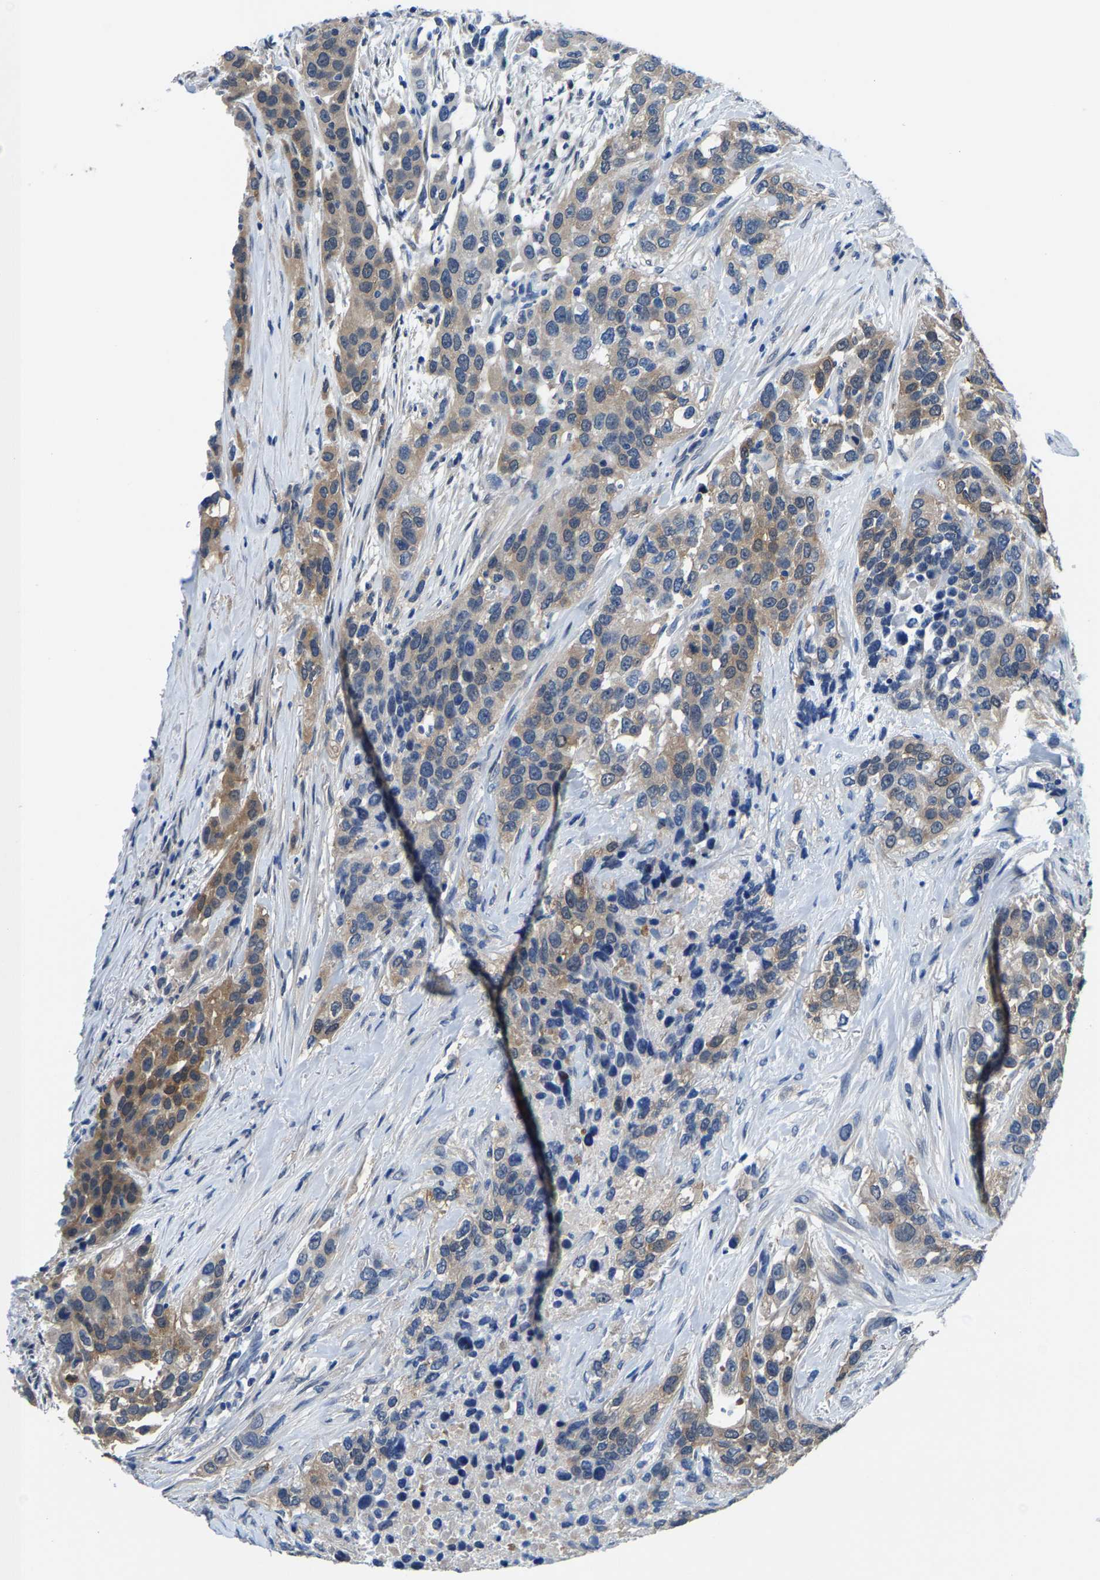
{"staining": {"intensity": "moderate", "quantity": ">75%", "location": "cytoplasmic/membranous"}, "tissue": "urothelial cancer", "cell_type": "Tumor cells", "image_type": "cancer", "snomed": [{"axis": "morphology", "description": "Urothelial carcinoma, High grade"}, {"axis": "topography", "description": "Urinary bladder"}], "caption": "Immunohistochemistry (DAB (3,3'-diaminobenzidine)) staining of human urothelial cancer exhibits moderate cytoplasmic/membranous protein positivity in about >75% of tumor cells.", "gene": "SSH3", "patient": {"sex": "female", "age": 80}}